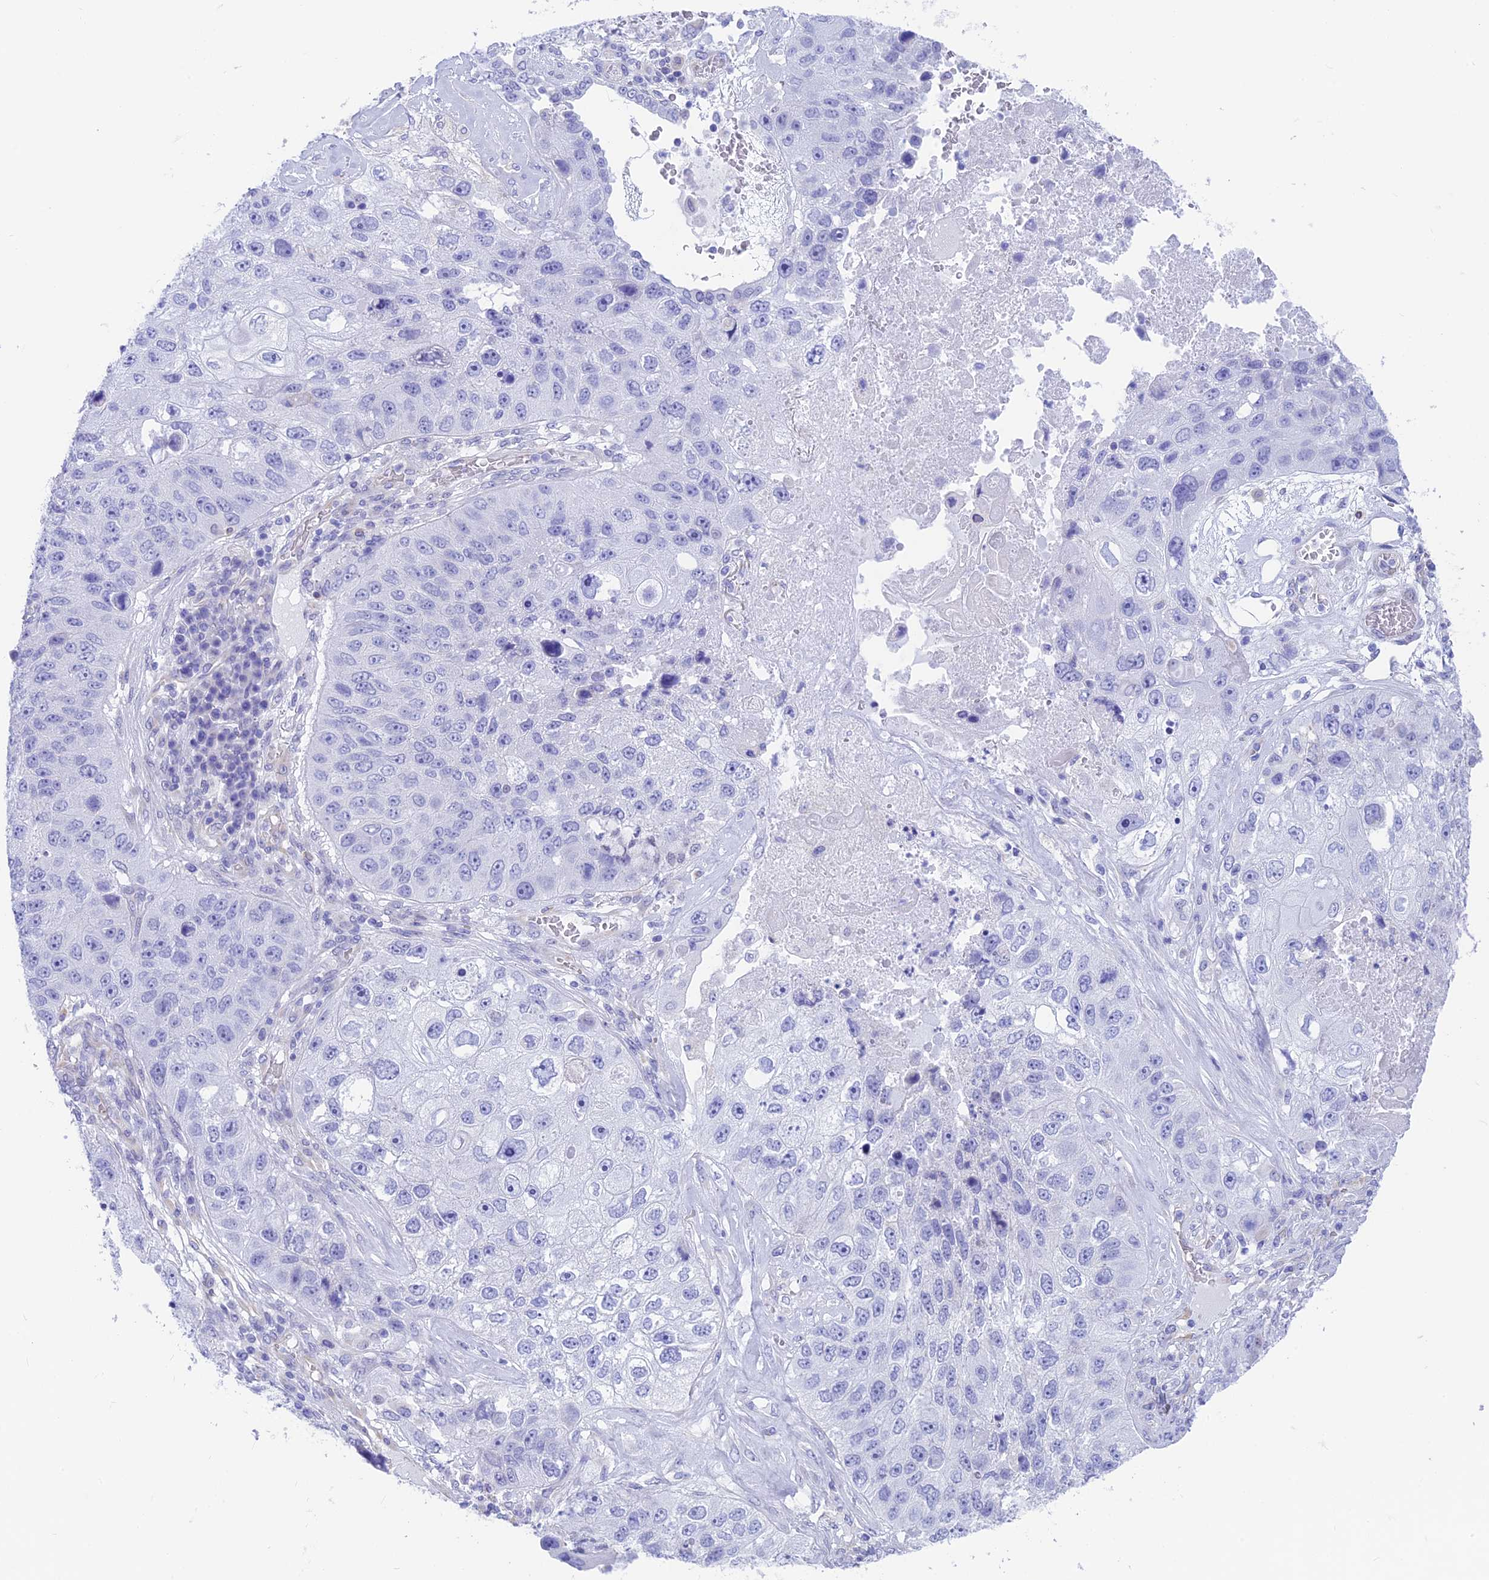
{"staining": {"intensity": "negative", "quantity": "none", "location": "none"}, "tissue": "lung cancer", "cell_type": "Tumor cells", "image_type": "cancer", "snomed": [{"axis": "morphology", "description": "Squamous cell carcinoma, NOS"}, {"axis": "topography", "description": "Lung"}], "caption": "This is an immunohistochemistry histopathology image of human lung cancer (squamous cell carcinoma). There is no staining in tumor cells.", "gene": "GNGT2", "patient": {"sex": "male", "age": 61}}